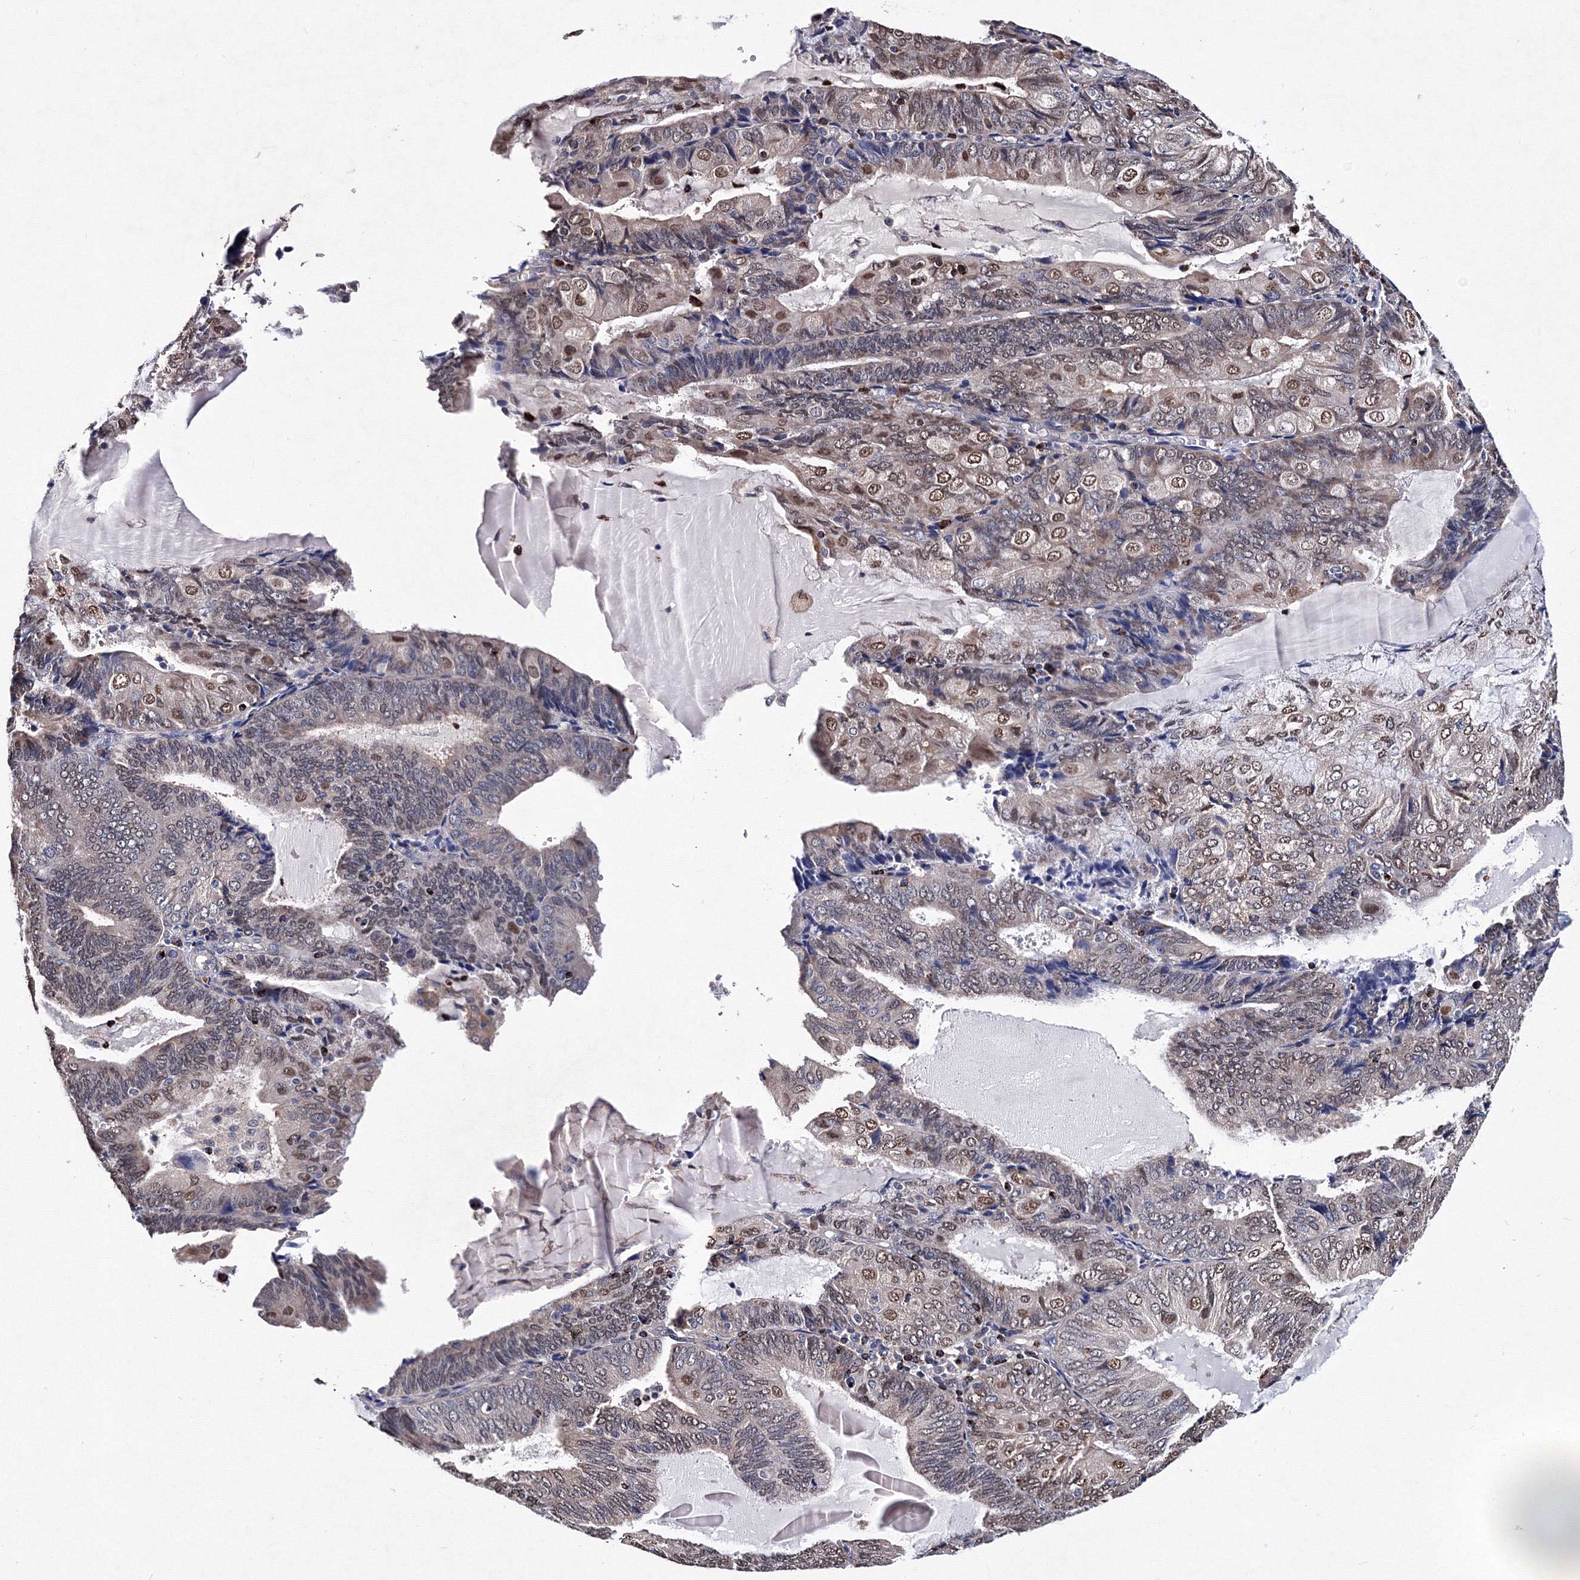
{"staining": {"intensity": "weak", "quantity": "25%-75%", "location": "cytoplasmic/membranous,nuclear"}, "tissue": "endometrial cancer", "cell_type": "Tumor cells", "image_type": "cancer", "snomed": [{"axis": "morphology", "description": "Adenocarcinoma, NOS"}, {"axis": "topography", "description": "Endometrium"}], "caption": "Immunohistochemistry (DAB (3,3'-diaminobenzidine)) staining of endometrial cancer displays weak cytoplasmic/membranous and nuclear protein staining in about 25%-75% of tumor cells.", "gene": "PHYKPL", "patient": {"sex": "female", "age": 81}}